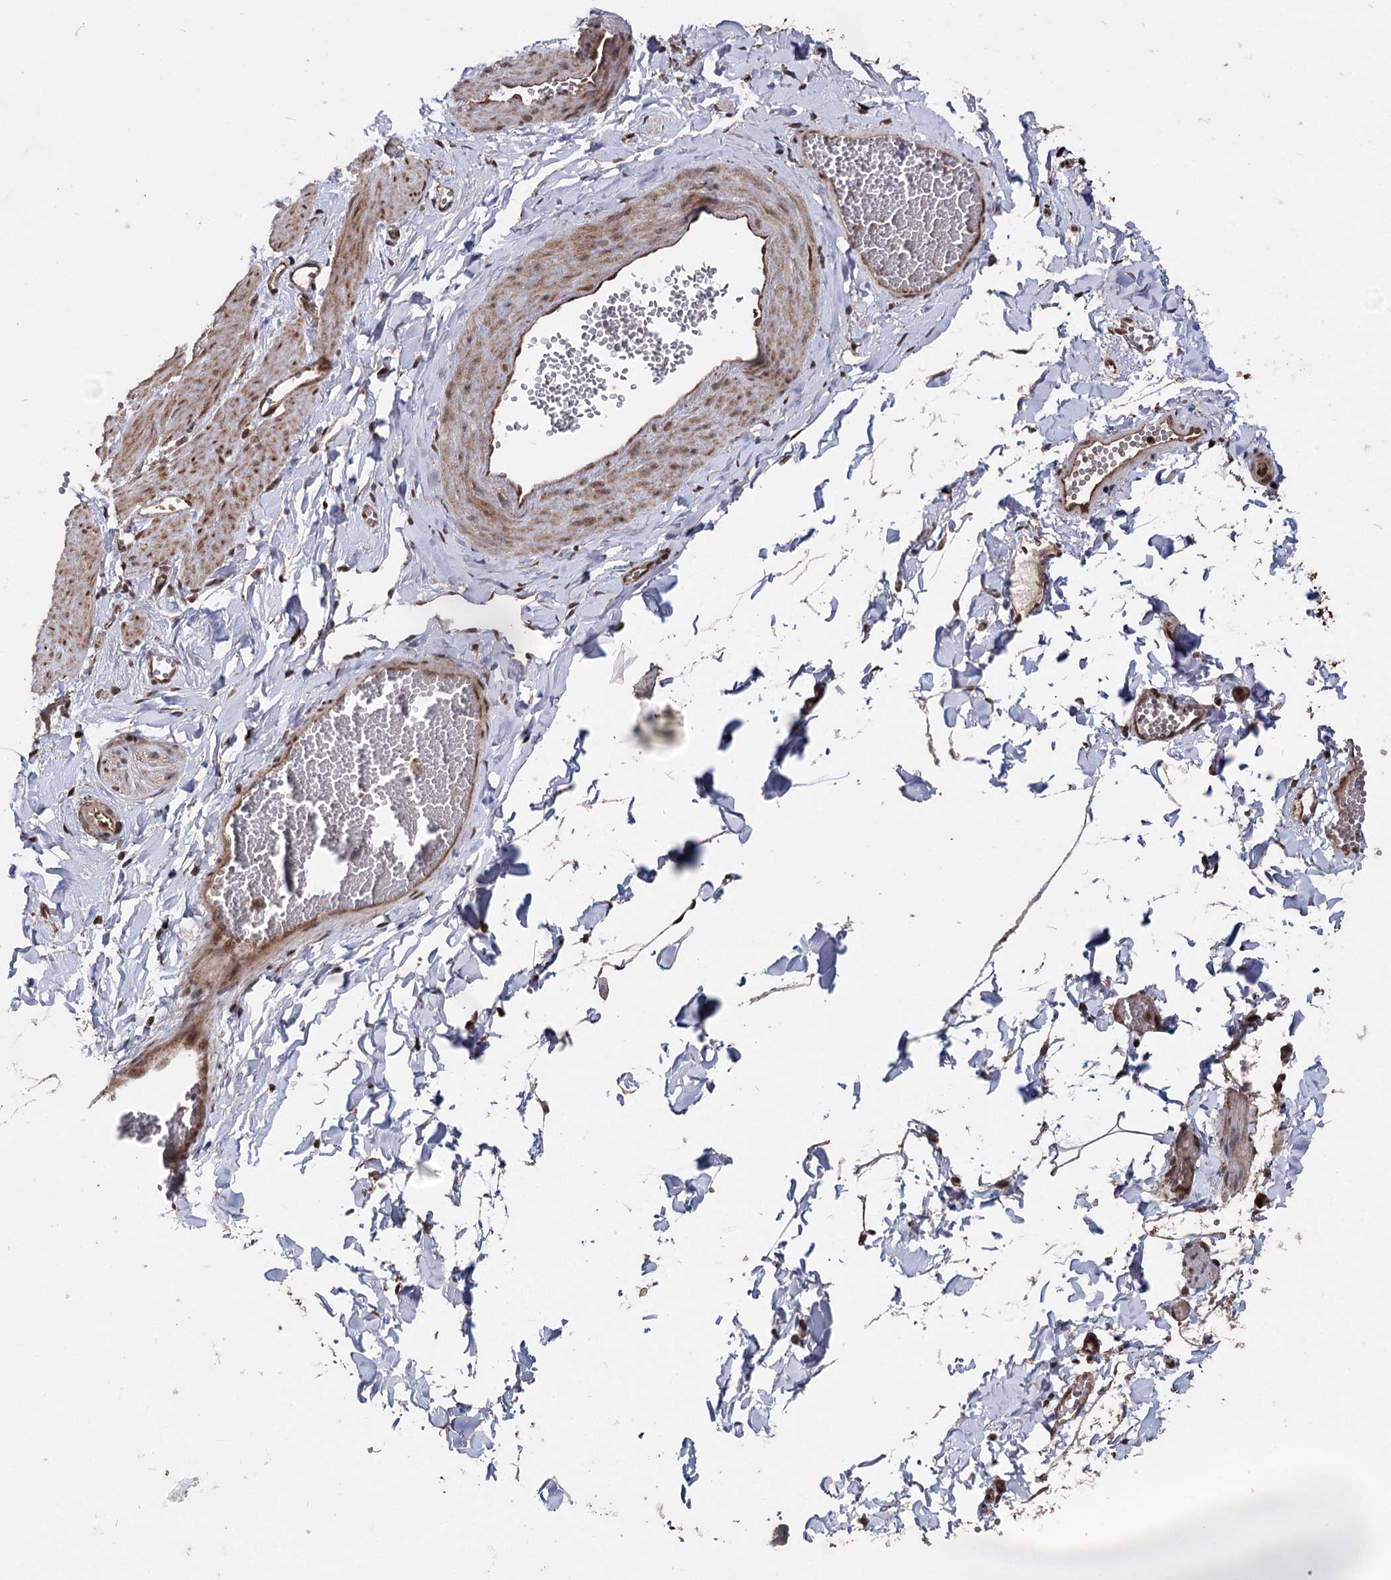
{"staining": {"intensity": "strong", "quantity": ">75%", "location": "cytoplasmic/membranous"}, "tissue": "adipose tissue", "cell_type": "Adipocytes", "image_type": "normal", "snomed": [{"axis": "morphology", "description": "Normal tissue, NOS"}, {"axis": "topography", "description": "Gallbladder"}, {"axis": "topography", "description": "Peripheral nerve tissue"}], "caption": "This image exhibits immunohistochemistry (IHC) staining of normal adipose tissue, with high strong cytoplasmic/membranous staining in about >75% of adipocytes.", "gene": "CPNE8", "patient": {"sex": "male", "age": 38}}